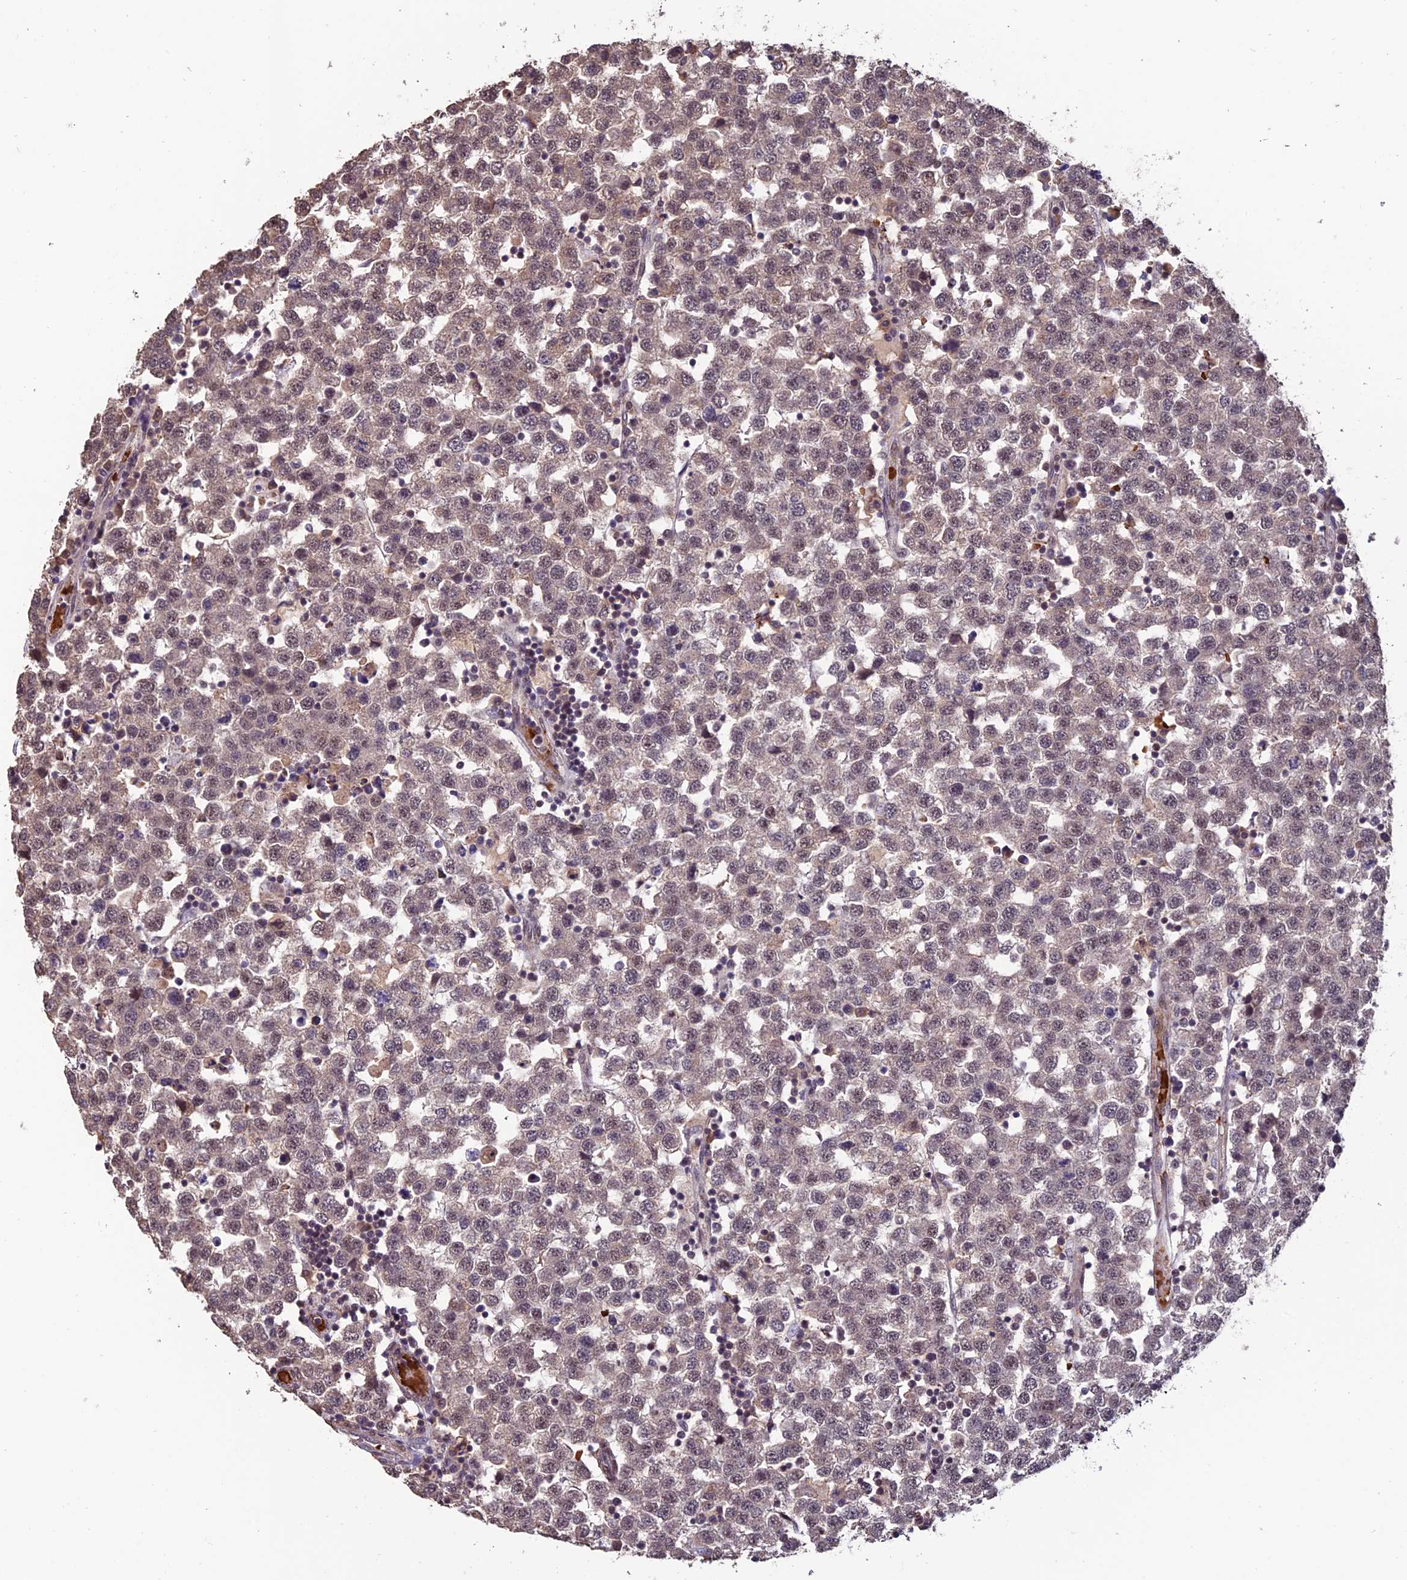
{"staining": {"intensity": "weak", "quantity": "25%-75%", "location": "nuclear"}, "tissue": "testis cancer", "cell_type": "Tumor cells", "image_type": "cancer", "snomed": [{"axis": "morphology", "description": "Seminoma, NOS"}, {"axis": "topography", "description": "Testis"}], "caption": "An image showing weak nuclear staining in approximately 25%-75% of tumor cells in testis cancer (seminoma), as visualized by brown immunohistochemical staining.", "gene": "CABIN1", "patient": {"sex": "male", "age": 34}}